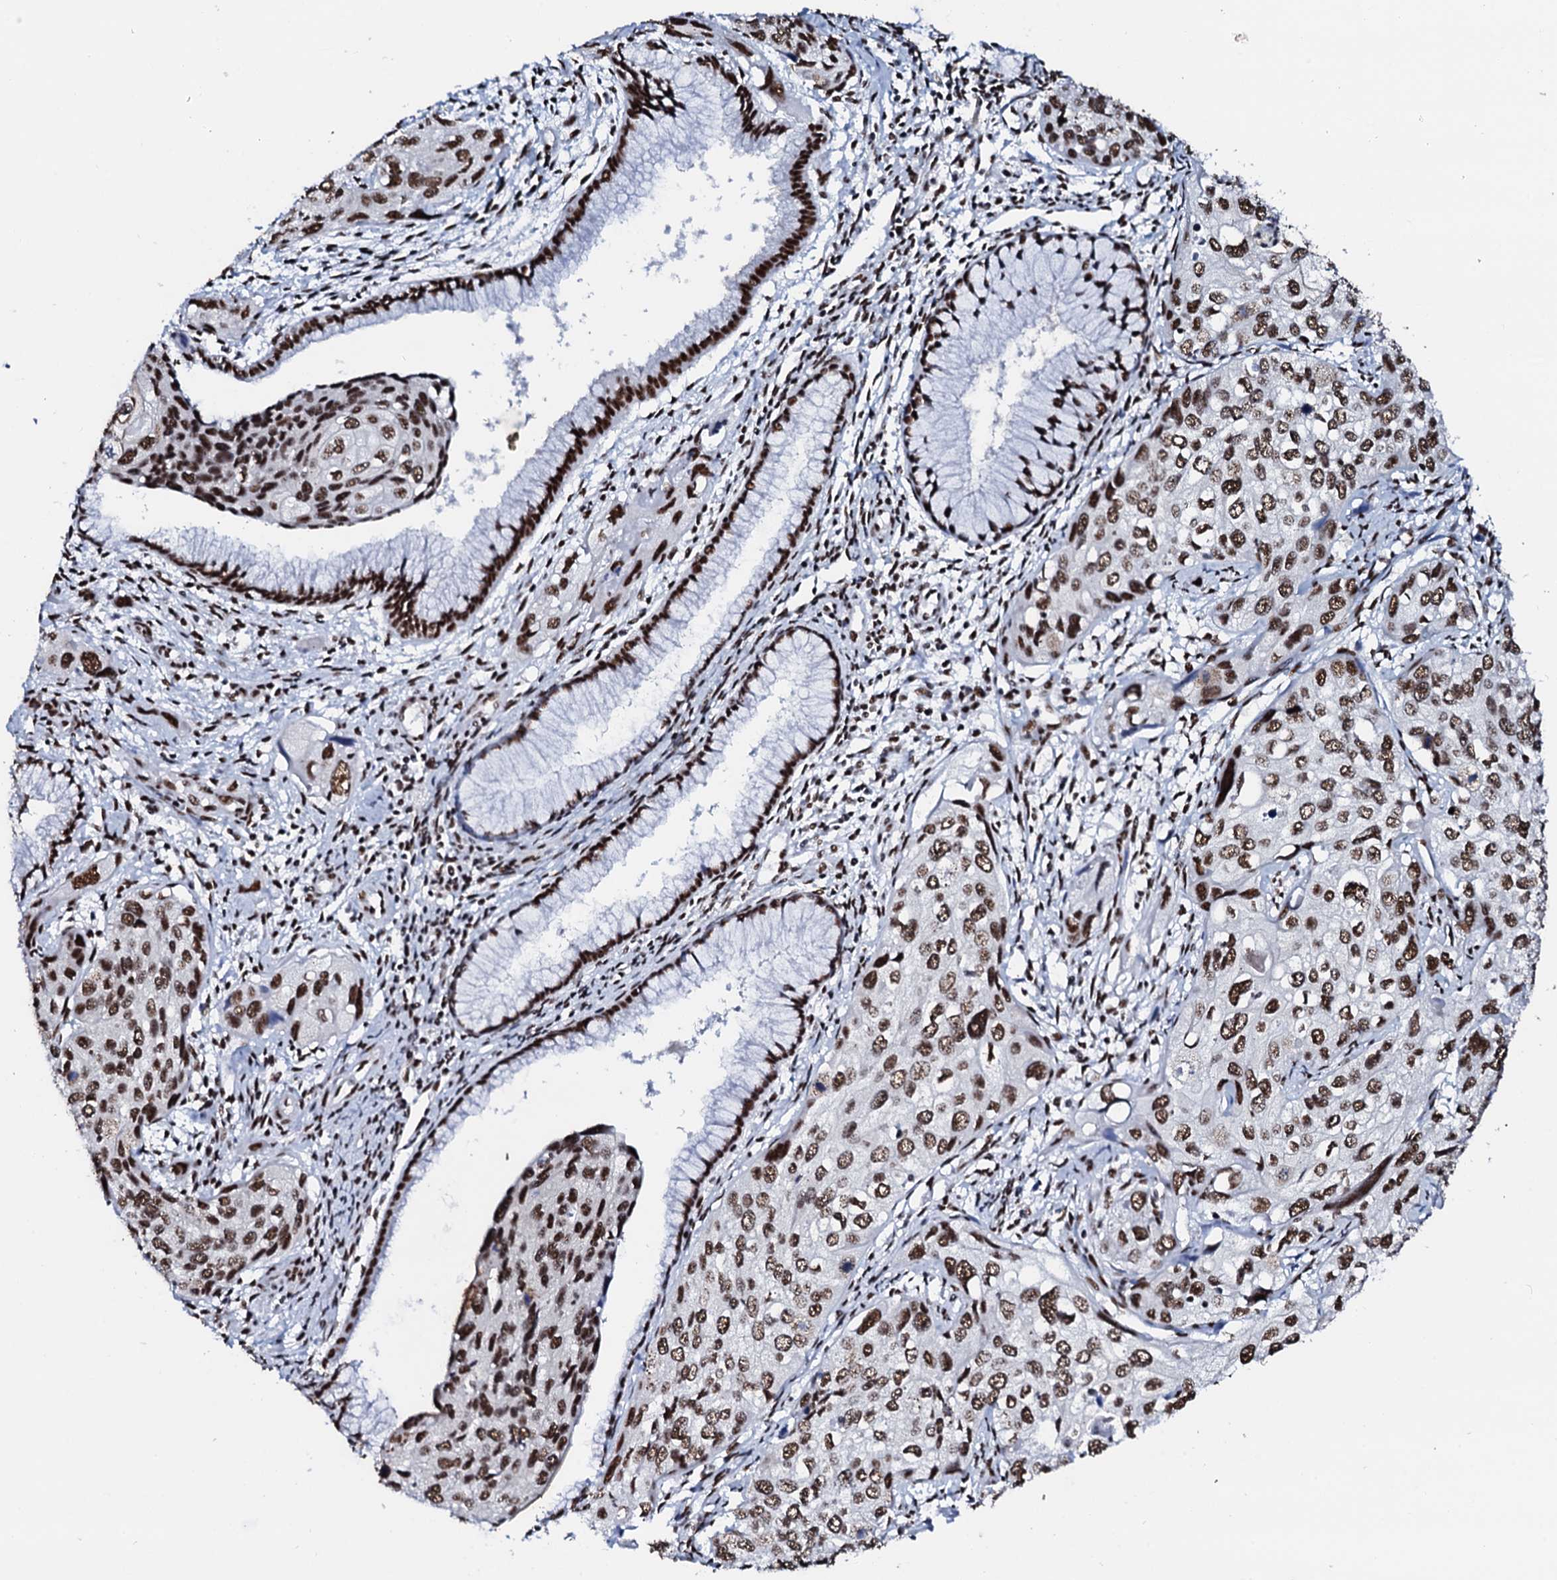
{"staining": {"intensity": "strong", "quantity": ">75%", "location": "nuclear"}, "tissue": "cervical cancer", "cell_type": "Tumor cells", "image_type": "cancer", "snomed": [{"axis": "morphology", "description": "Squamous cell carcinoma, NOS"}, {"axis": "topography", "description": "Cervix"}], "caption": "Immunohistochemical staining of human cervical cancer (squamous cell carcinoma) displays high levels of strong nuclear positivity in about >75% of tumor cells.", "gene": "NKAPD1", "patient": {"sex": "female", "age": 55}}